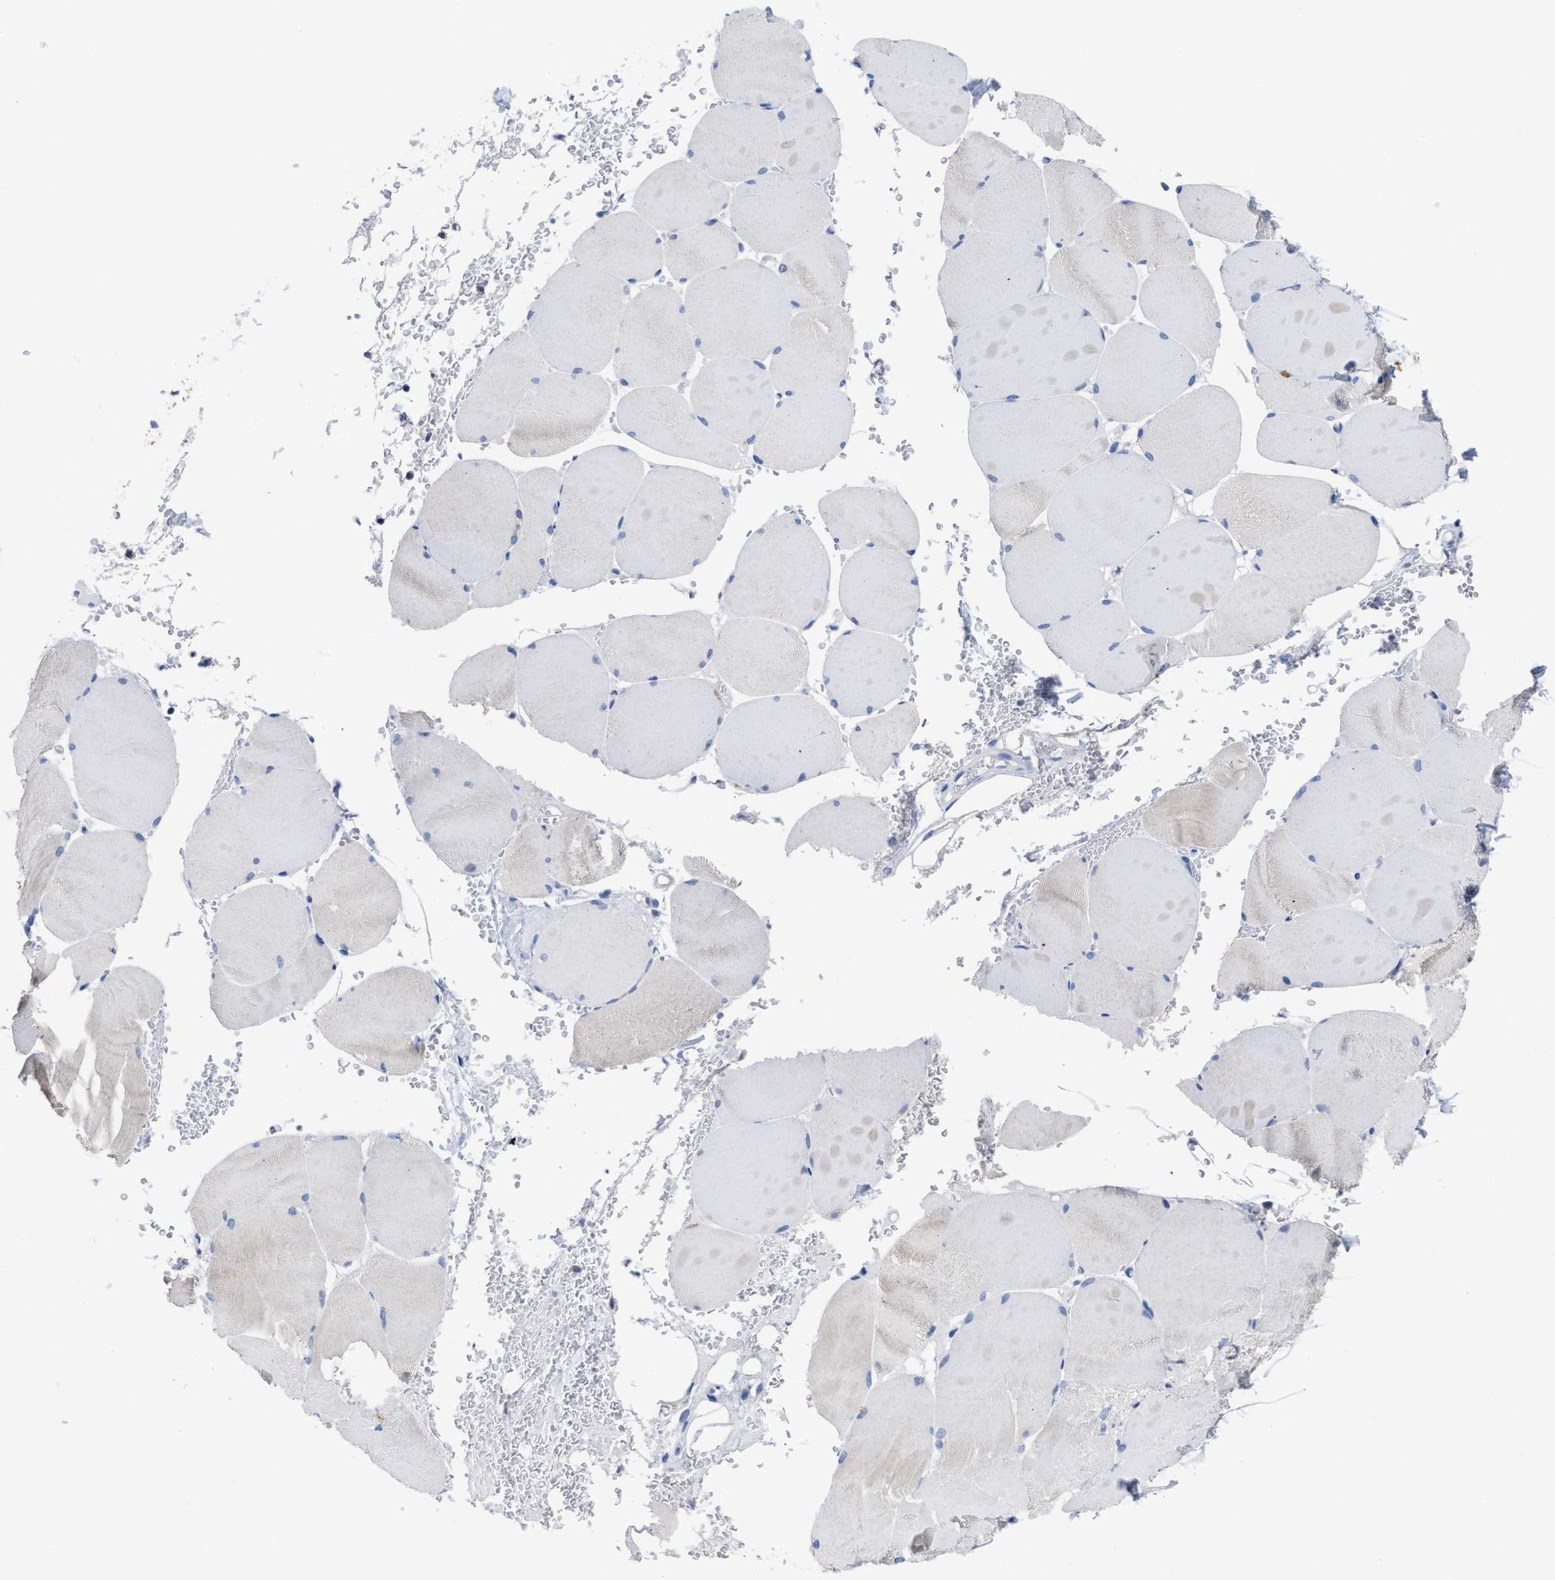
{"staining": {"intensity": "weak", "quantity": "<25%", "location": "cytoplasmic/membranous"}, "tissue": "skeletal muscle", "cell_type": "Myocytes", "image_type": "normal", "snomed": [{"axis": "morphology", "description": "Normal tissue, NOS"}, {"axis": "topography", "description": "Skin"}, {"axis": "topography", "description": "Skeletal muscle"}], "caption": "This is an IHC histopathology image of unremarkable skeletal muscle. There is no staining in myocytes.", "gene": "CEACAM5", "patient": {"sex": "male", "age": 83}}